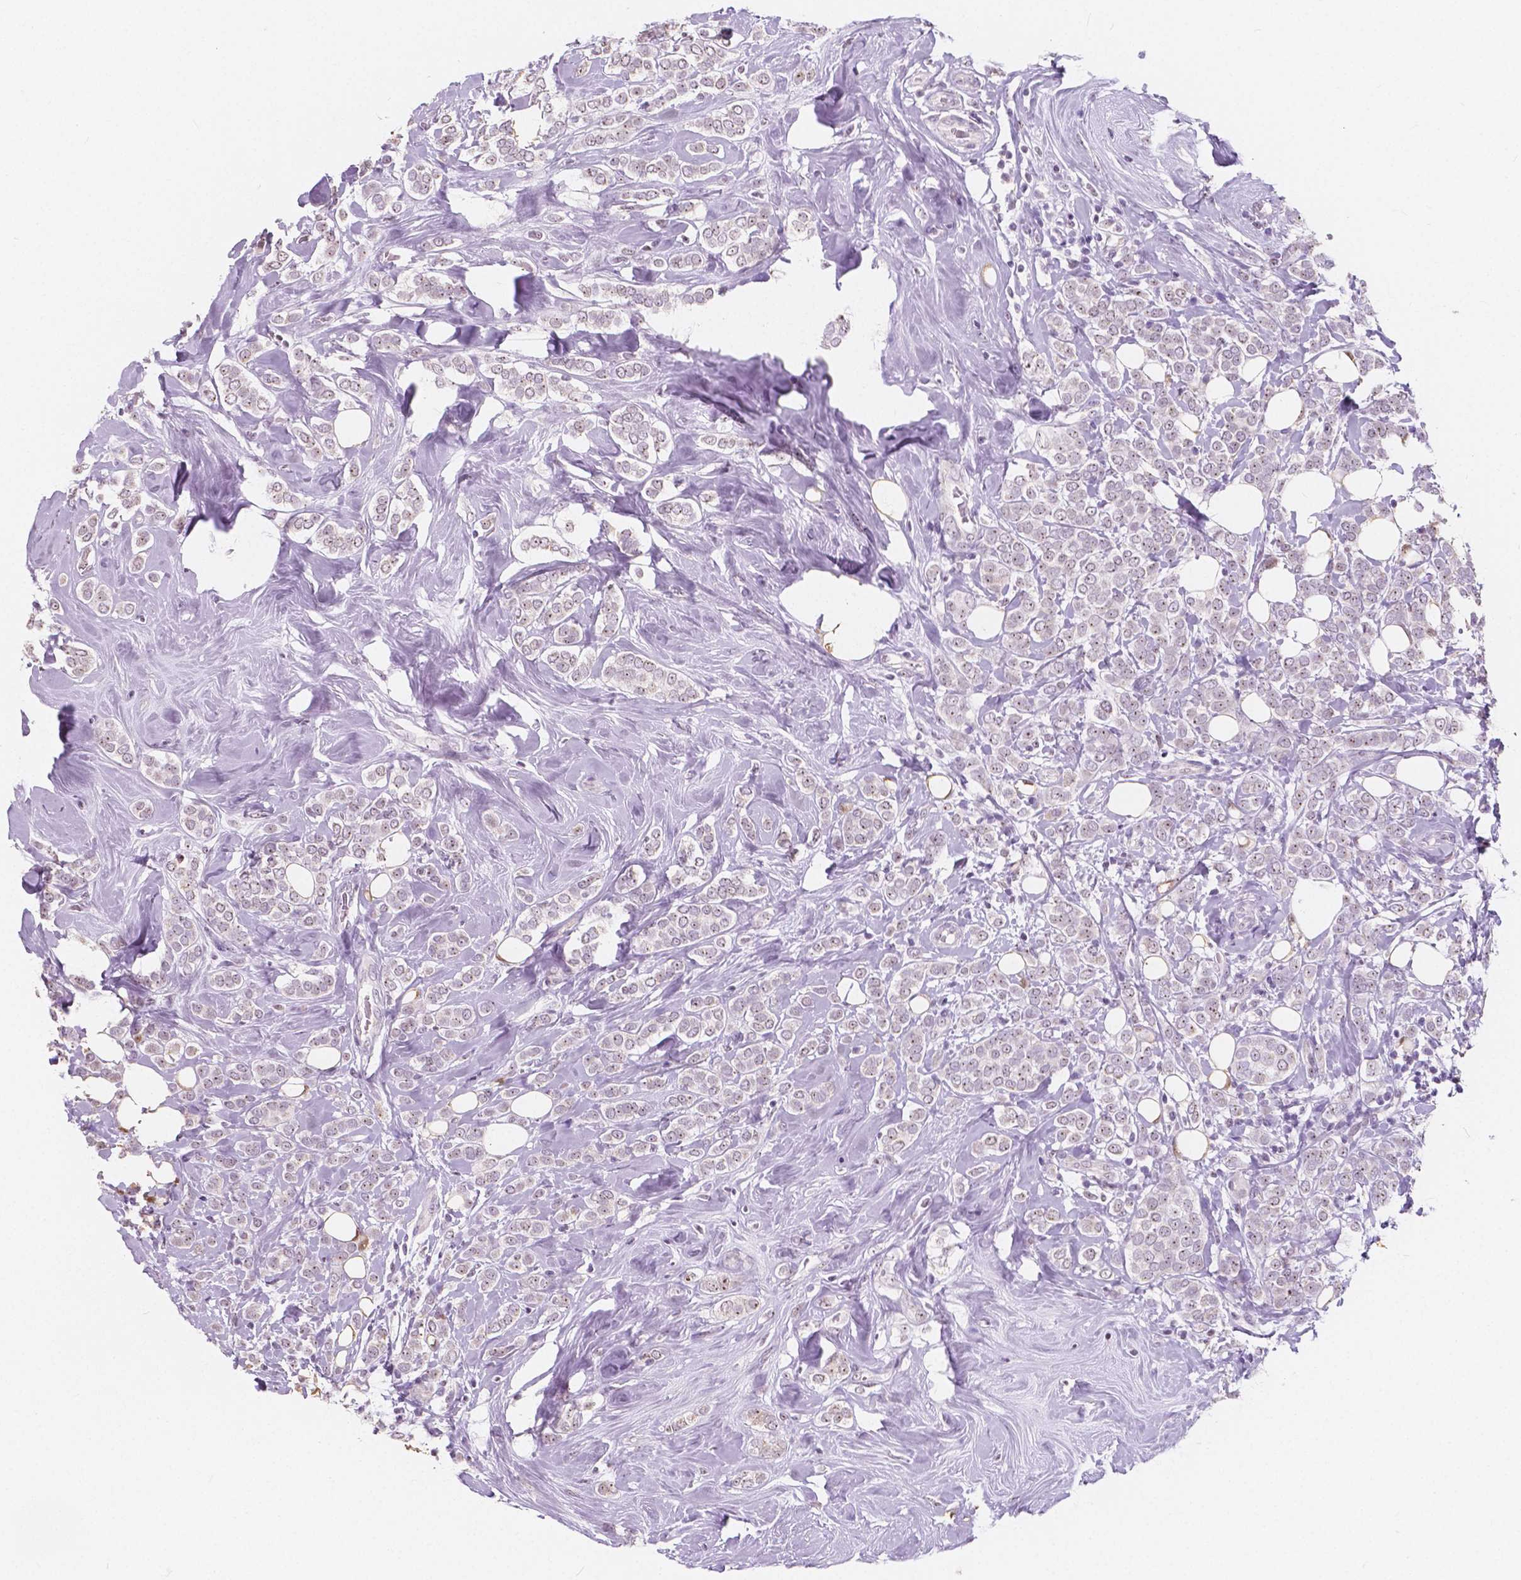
{"staining": {"intensity": "negative", "quantity": "none", "location": "none"}, "tissue": "breast cancer", "cell_type": "Tumor cells", "image_type": "cancer", "snomed": [{"axis": "morphology", "description": "Lobular carcinoma"}, {"axis": "topography", "description": "Breast"}], "caption": "The IHC micrograph has no significant positivity in tumor cells of breast lobular carcinoma tissue. (Immunohistochemistry, brightfield microscopy, high magnification).", "gene": "NOLC1", "patient": {"sex": "female", "age": 49}}